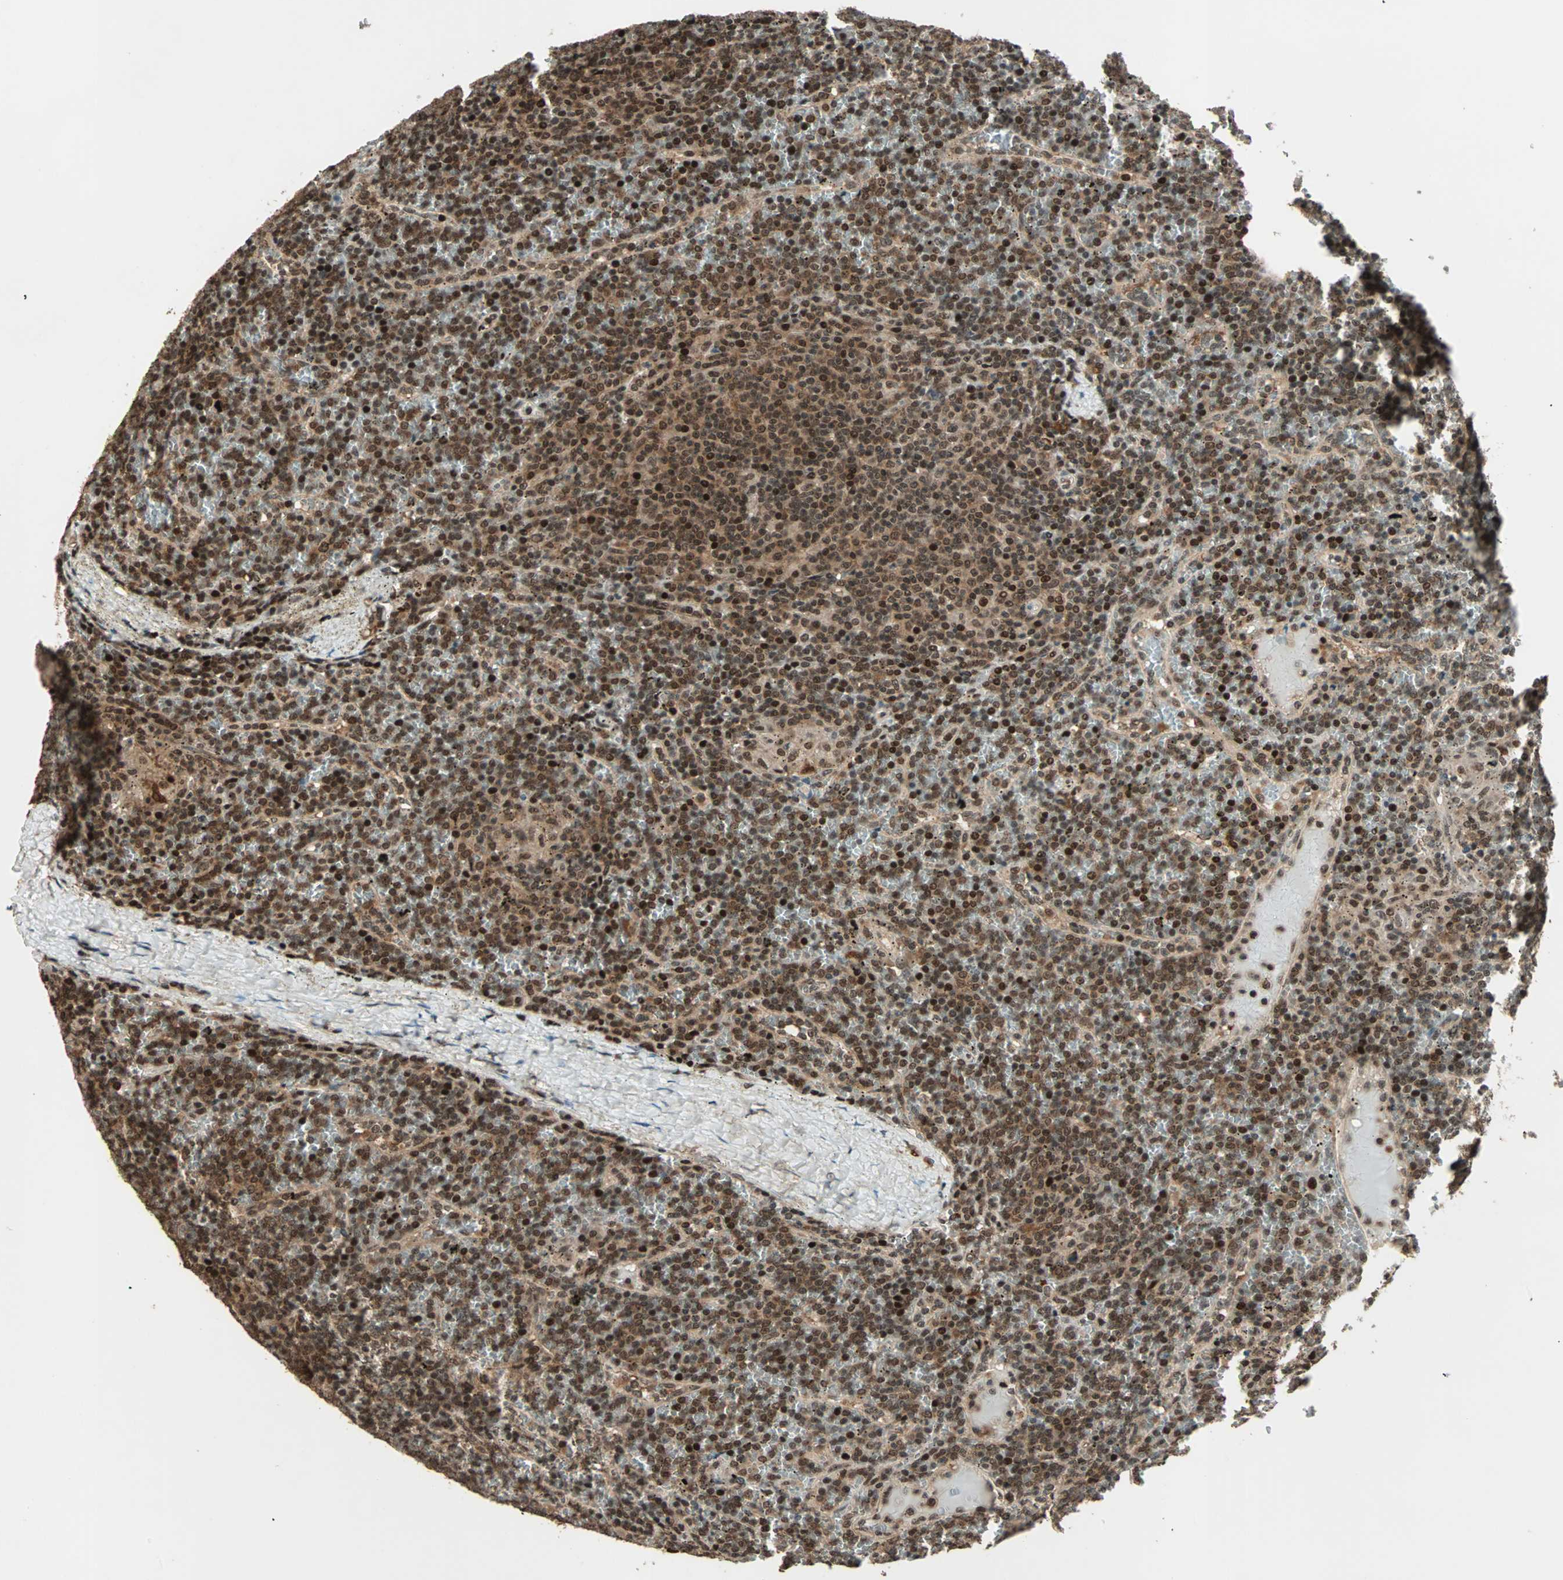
{"staining": {"intensity": "strong", "quantity": ">75%", "location": "cytoplasmic/membranous,nuclear"}, "tissue": "lymphoma", "cell_type": "Tumor cells", "image_type": "cancer", "snomed": [{"axis": "morphology", "description": "Malignant lymphoma, non-Hodgkin's type, Low grade"}, {"axis": "topography", "description": "Spleen"}], "caption": "Protein expression analysis of human malignant lymphoma, non-Hodgkin's type (low-grade) reveals strong cytoplasmic/membranous and nuclear expression in approximately >75% of tumor cells.", "gene": "ZNF44", "patient": {"sex": "female", "age": 19}}